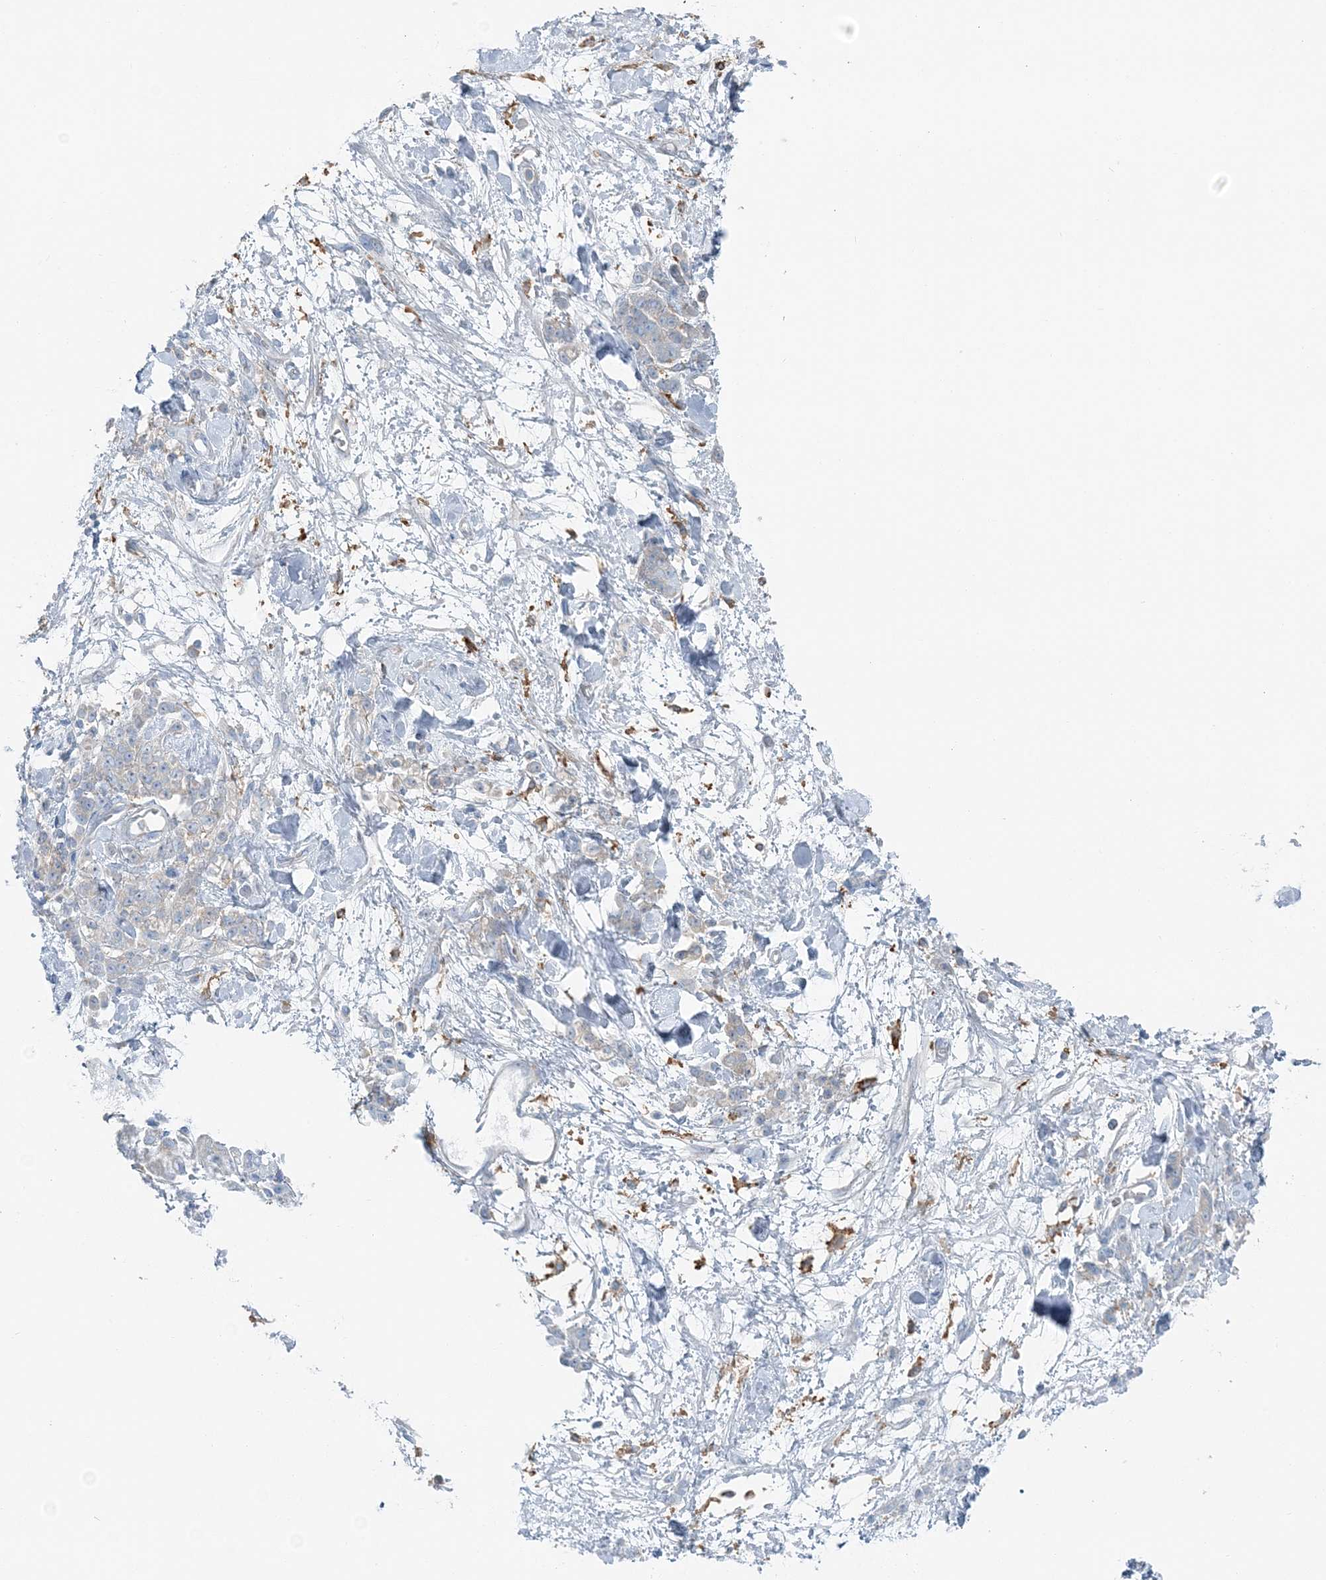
{"staining": {"intensity": "negative", "quantity": "none", "location": "none"}, "tissue": "stomach cancer", "cell_type": "Tumor cells", "image_type": "cancer", "snomed": [{"axis": "morphology", "description": "Normal tissue, NOS"}, {"axis": "morphology", "description": "Adenocarcinoma, NOS"}, {"axis": "topography", "description": "Stomach"}], "caption": "Tumor cells are negative for brown protein staining in stomach adenocarcinoma.", "gene": "SNX2", "patient": {"sex": "male", "age": 82}}